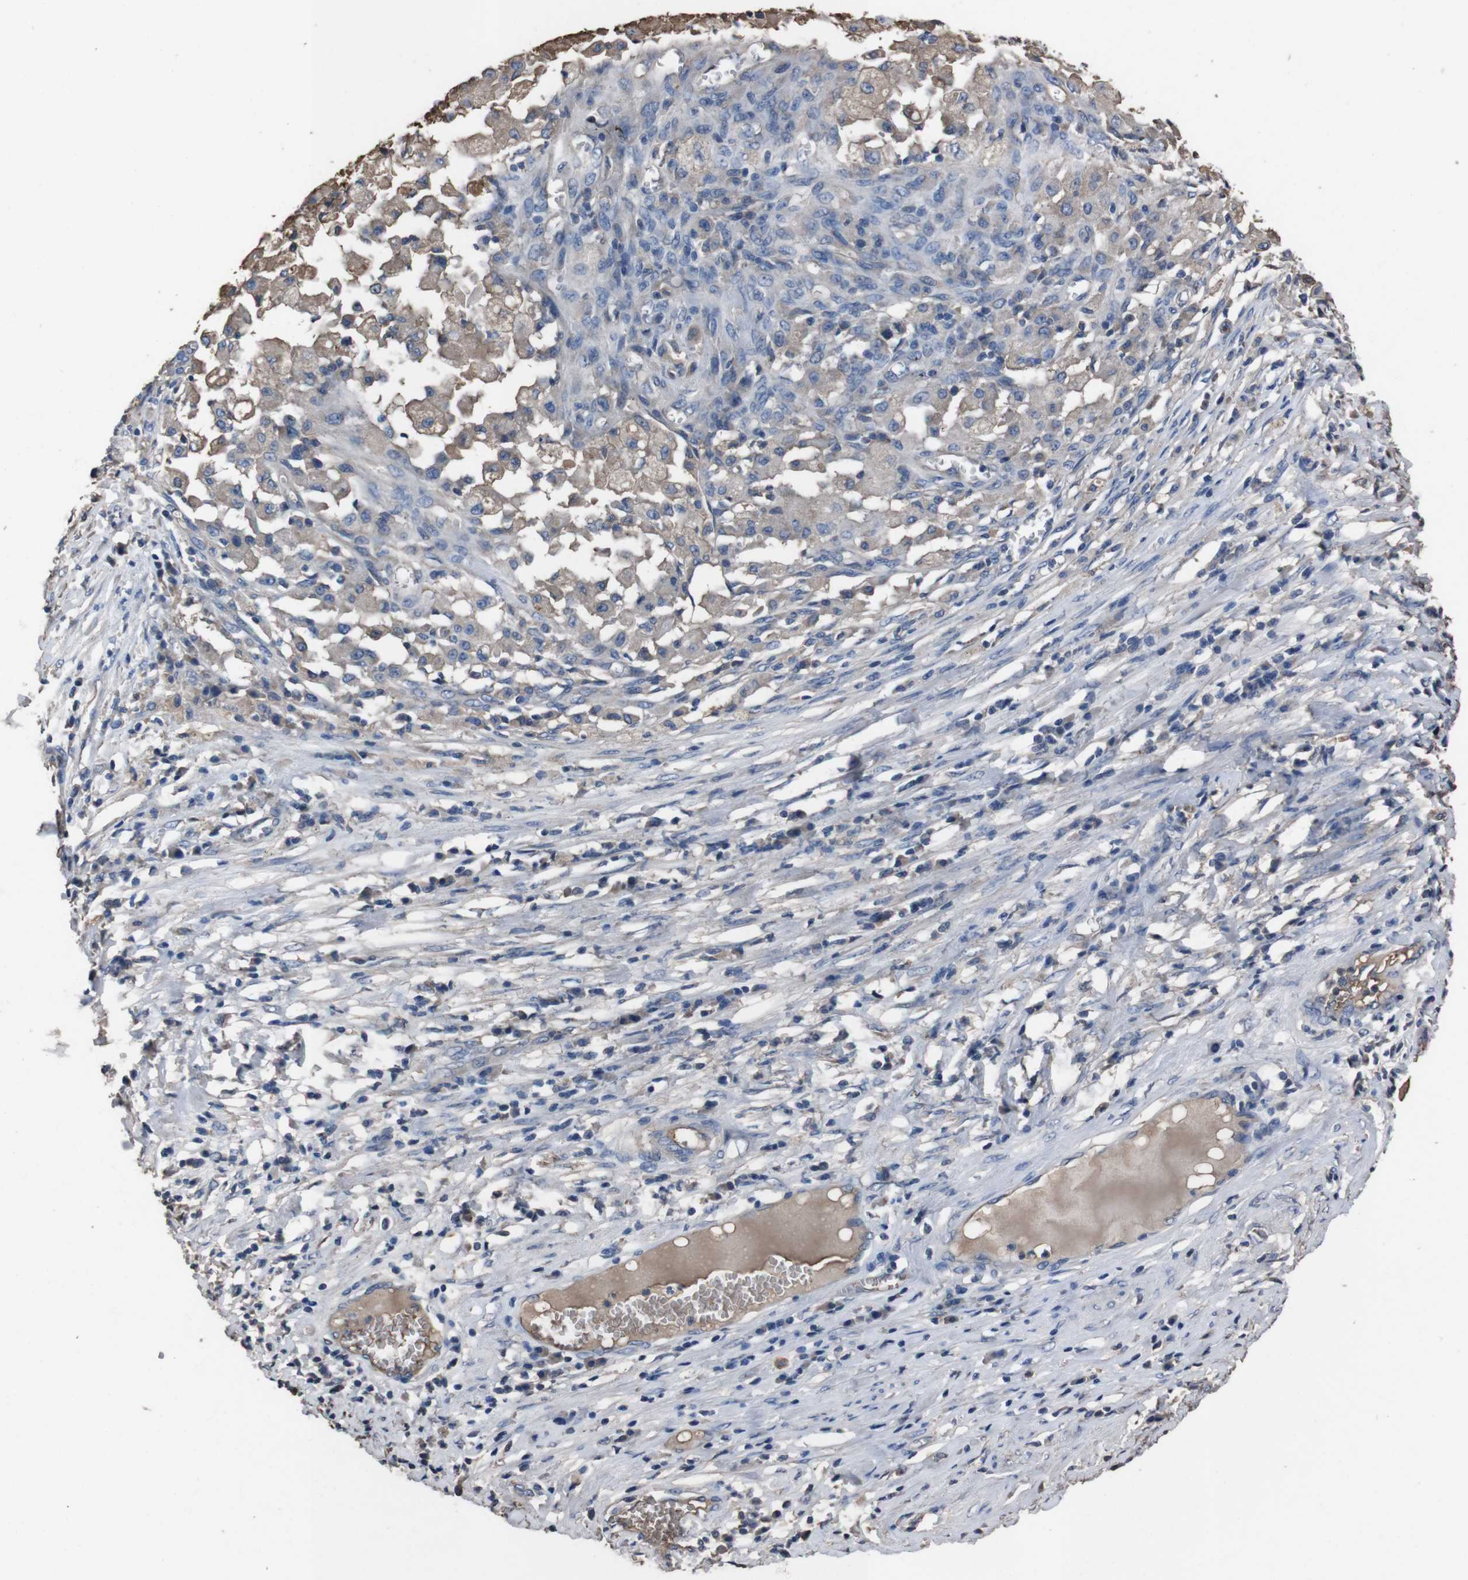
{"staining": {"intensity": "weak", "quantity": "25%-75%", "location": "cytoplasmic/membranous"}, "tissue": "cervical cancer", "cell_type": "Tumor cells", "image_type": "cancer", "snomed": [{"axis": "morphology", "description": "Squamous cell carcinoma, NOS"}, {"axis": "topography", "description": "Cervix"}], "caption": "Cervical cancer stained for a protein exhibits weak cytoplasmic/membranous positivity in tumor cells.", "gene": "LEP", "patient": {"sex": "female", "age": 39}}